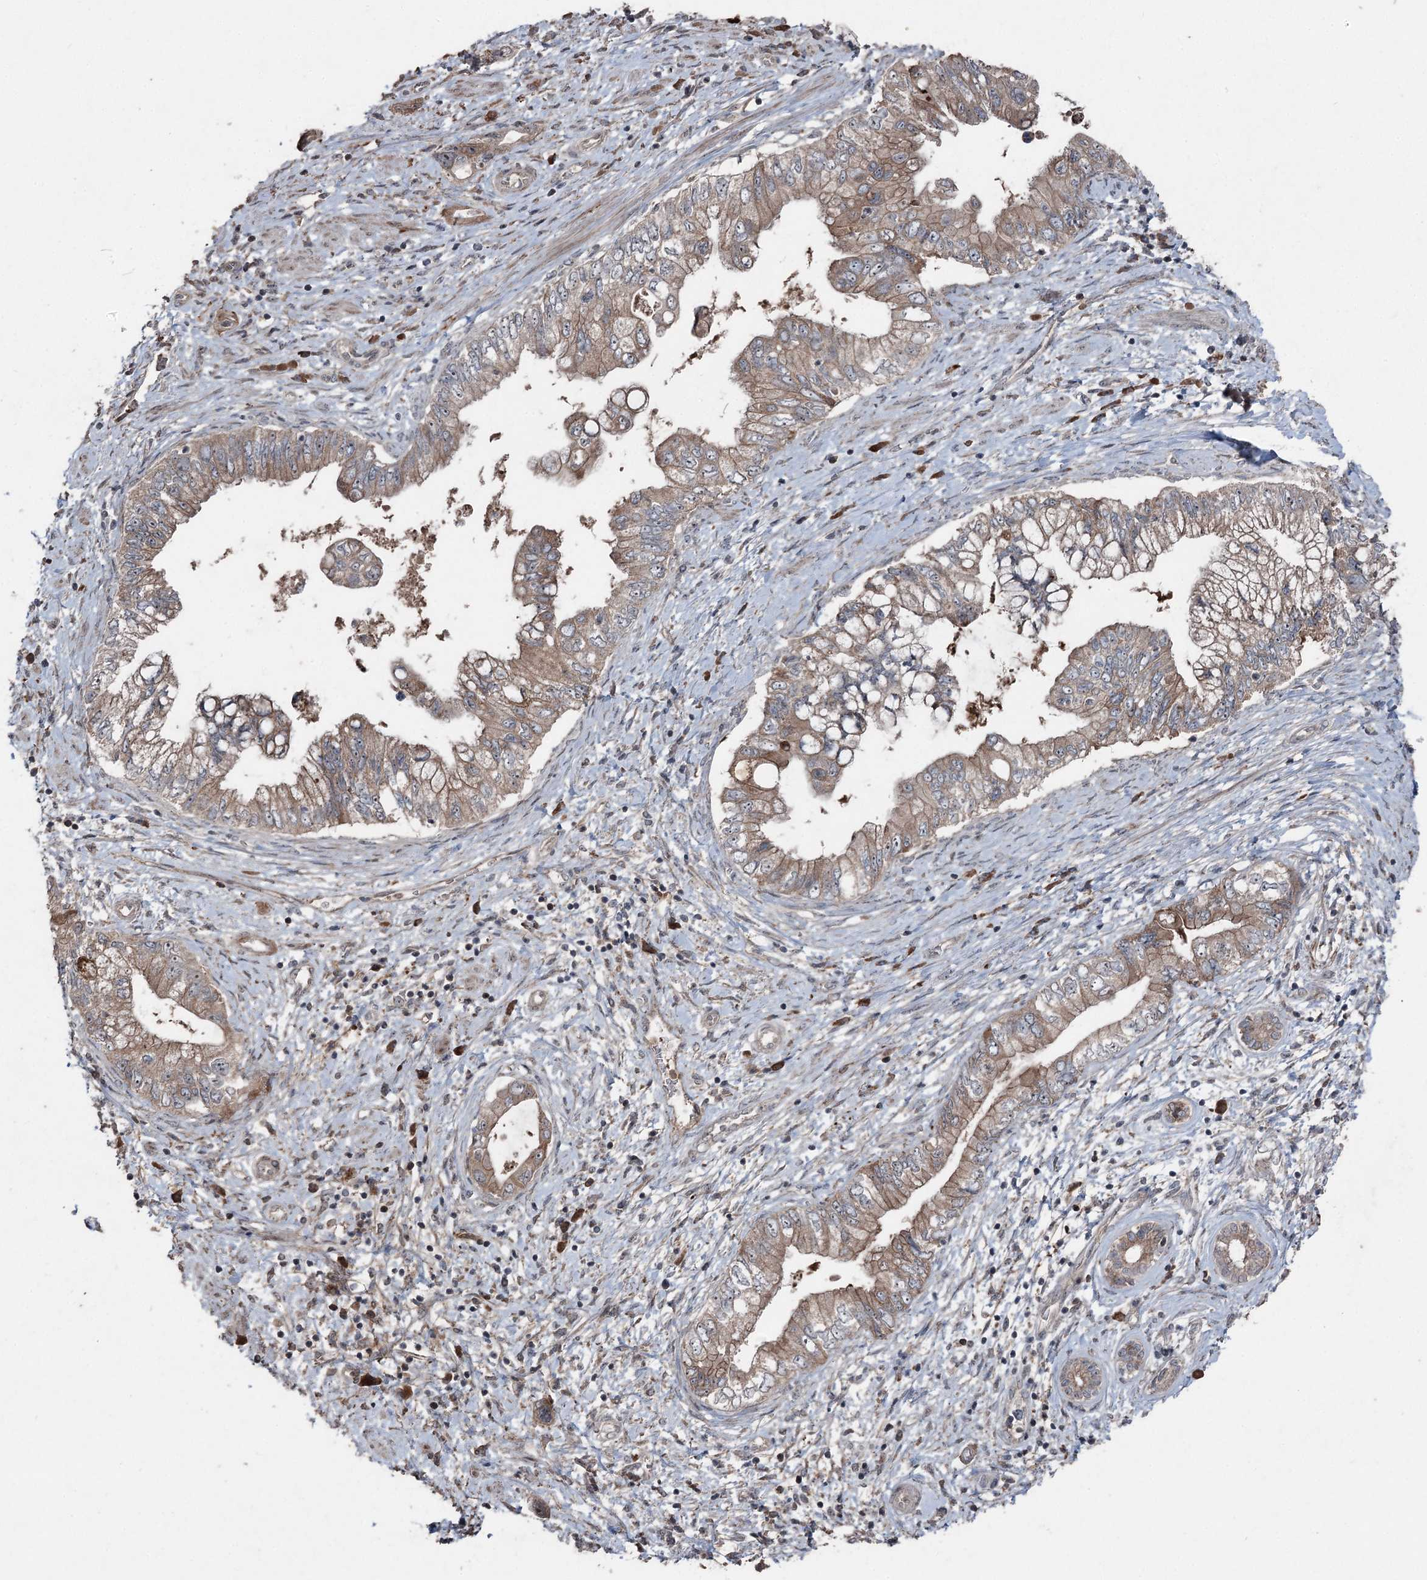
{"staining": {"intensity": "weak", "quantity": ">75%", "location": "cytoplasmic/membranous"}, "tissue": "pancreatic cancer", "cell_type": "Tumor cells", "image_type": "cancer", "snomed": [{"axis": "morphology", "description": "Adenocarcinoma, NOS"}, {"axis": "topography", "description": "Pancreas"}], "caption": "This micrograph exhibits immunohistochemistry staining of pancreatic cancer (adenocarcinoma), with low weak cytoplasmic/membranous positivity in approximately >75% of tumor cells.", "gene": "MAPK8IP2", "patient": {"sex": "female", "age": 73}}